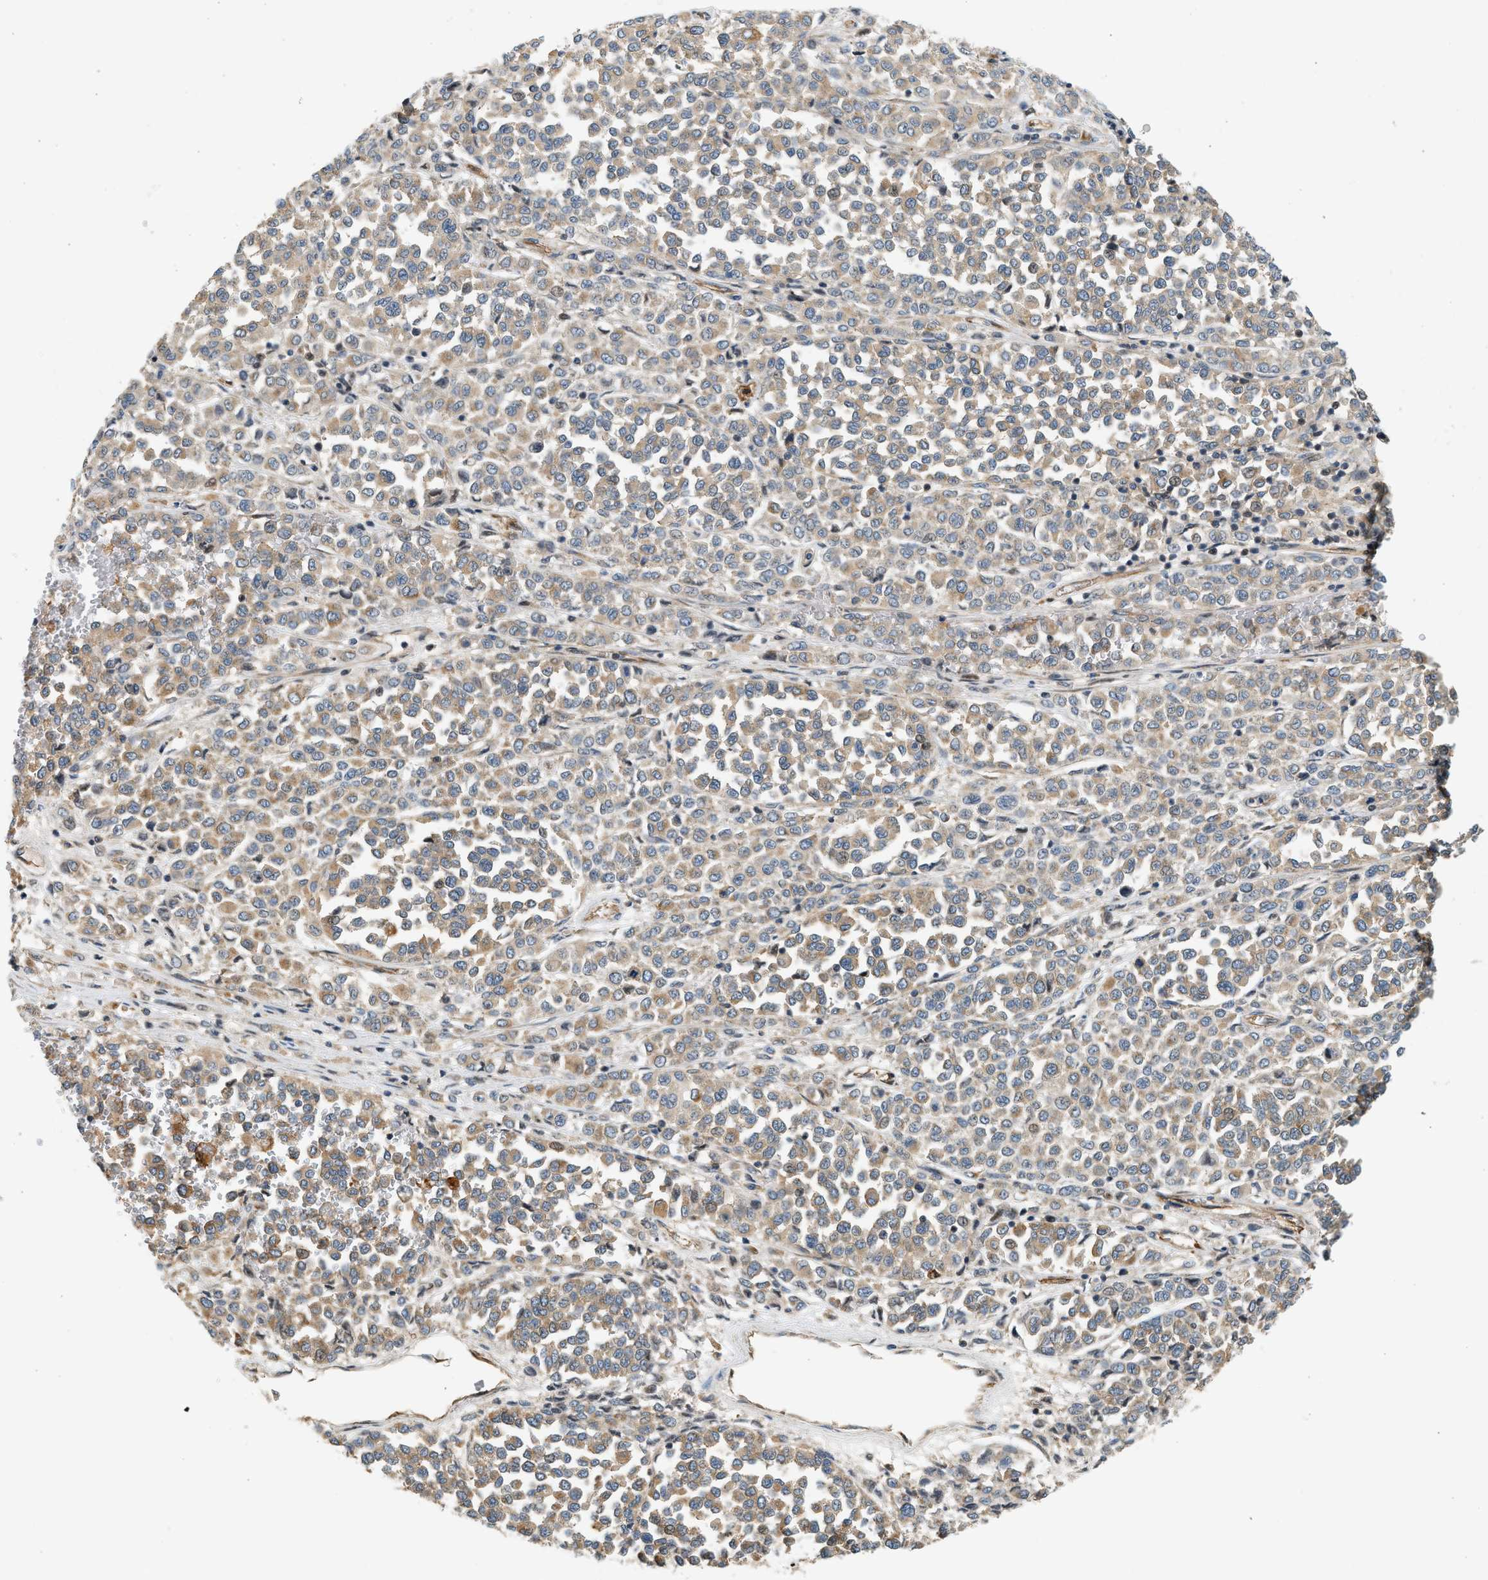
{"staining": {"intensity": "weak", "quantity": ">75%", "location": "cytoplasmic/membranous"}, "tissue": "melanoma", "cell_type": "Tumor cells", "image_type": "cancer", "snomed": [{"axis": "morphology", "description": "Malignant melanoma, Metastatic site"}, {"axis": "topography", "description": "Pancreas"}], "caption": "Human malignant melanoma (metastatic site) stained for a protein (brown) reveals weak cytoplasmic/membranous positive staining in about >75% of tumor cells.", "gene": "NRSN2", "patient": {"sex": "female", "age": 30}}